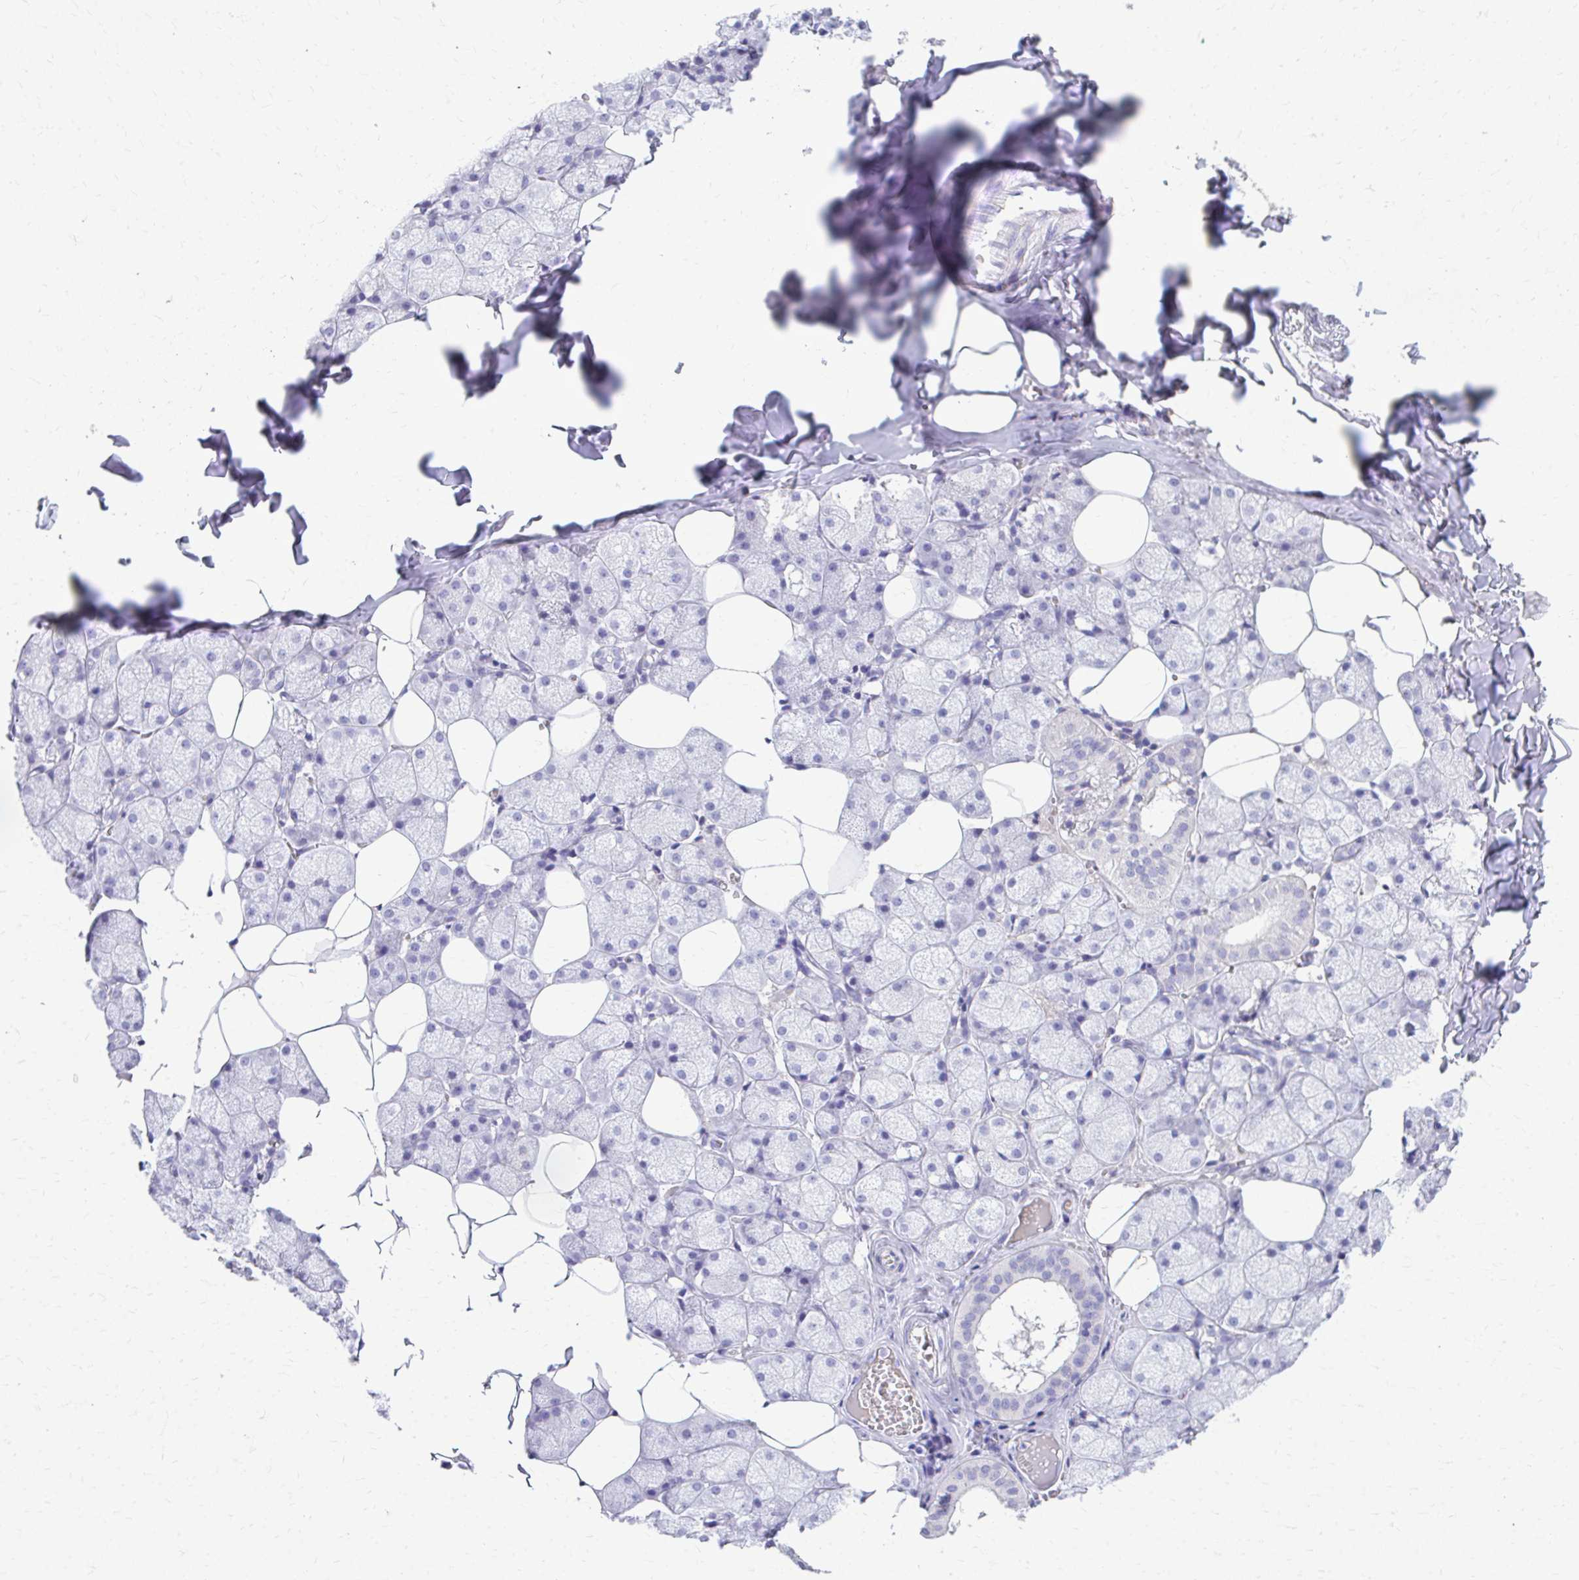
{"staining": {"intensity": "negative", "quantity": "none", "location": "none"}, "tissue": "salivary gland", "cell_type": "Glandular cells", "image_type": "normal", "snomed": [{"axis": "morphology", "description": "Normal tissue, NOS"}, {"axis": "topography", "description": "Salivary gland"}, {"axis": "topography", "description": "Peripheral nerve tissue"}], "caption": "Human salivary gland stained for a protein using immunohistochemistry (IHC) shows no expression in glandular cells.", "gene": "CFH", "patient": {"sex": "male", "age": 38}}